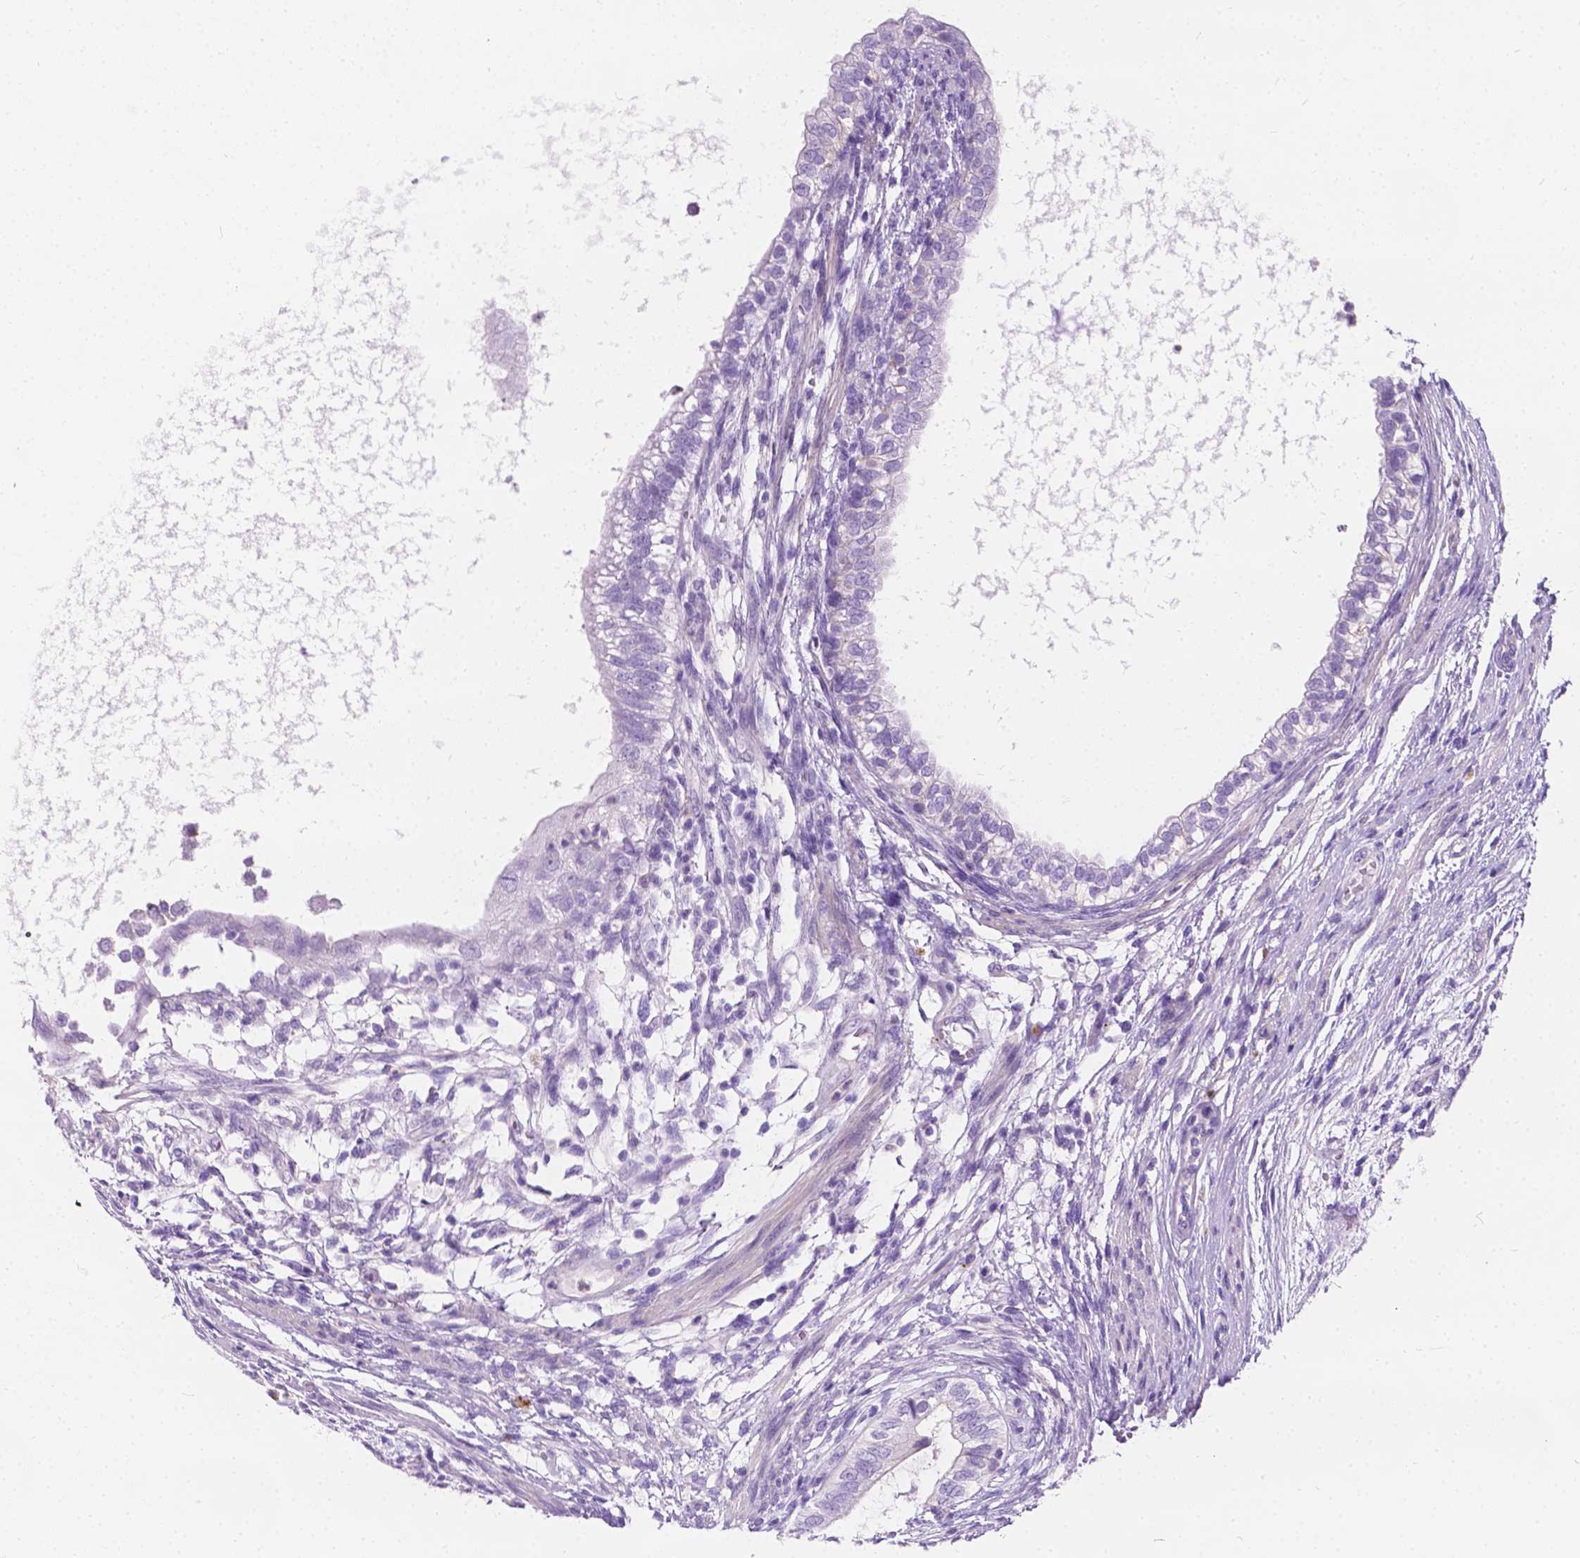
{"staining": {"intensity": "negative", "quantity": "none", "location": "none"}, "tissue": "testis cancer", "cell_type": "Tumor cells", "image_type": "cancer", "snomed": [{"axis": "morphology", "description": "Carcinoma, Embryonal, NOS"}, {"axis": "topography", "description": "Testis"}], "caption": "Immunohistochemistry (IHC) histopathology image of human testis embryonal carcinoma stained for a protein (brown), which reveals no expression in tumor cells.", "gene": "GNAO1", "patient": {"sex": "male", "age": 26}}